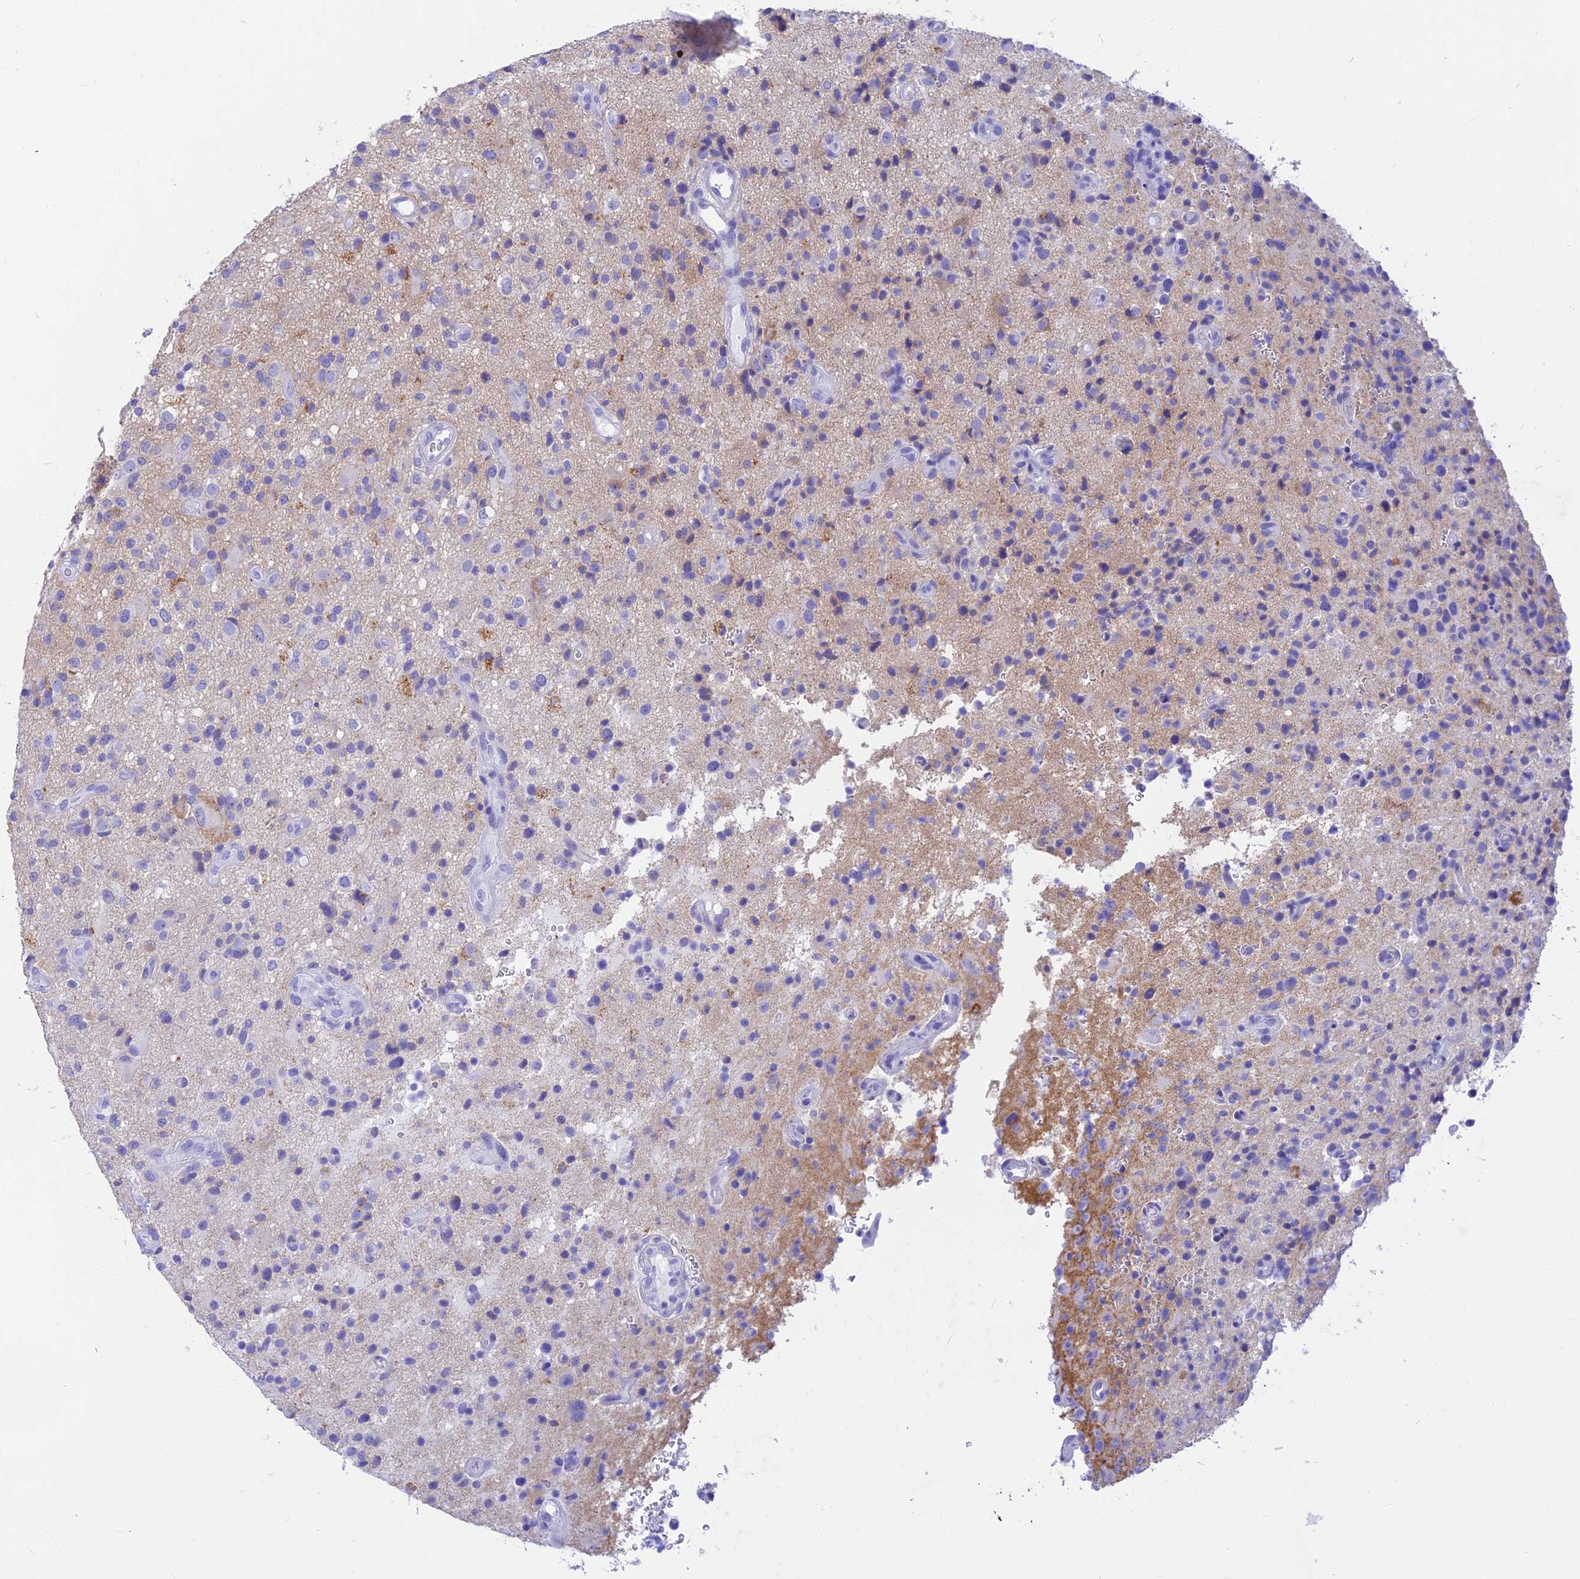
{"staining": {"intensity": "negative", "quantity": "none", "location": "none"}, "tissue": "glioma", "cell_type": "Tumor cells", "image_type": "cancer", "snomed": [{"axis": "morphology", "description": "Glioma, malignant, High grade"}, {"axis": "topography", "description": "Brain"}], "caption": "The immunohistochemistry micrograph has no significant staining in tumor cells of glioma tissue.", "gene": "PRNP", "patient": {"sex": "male", "age": 47}}